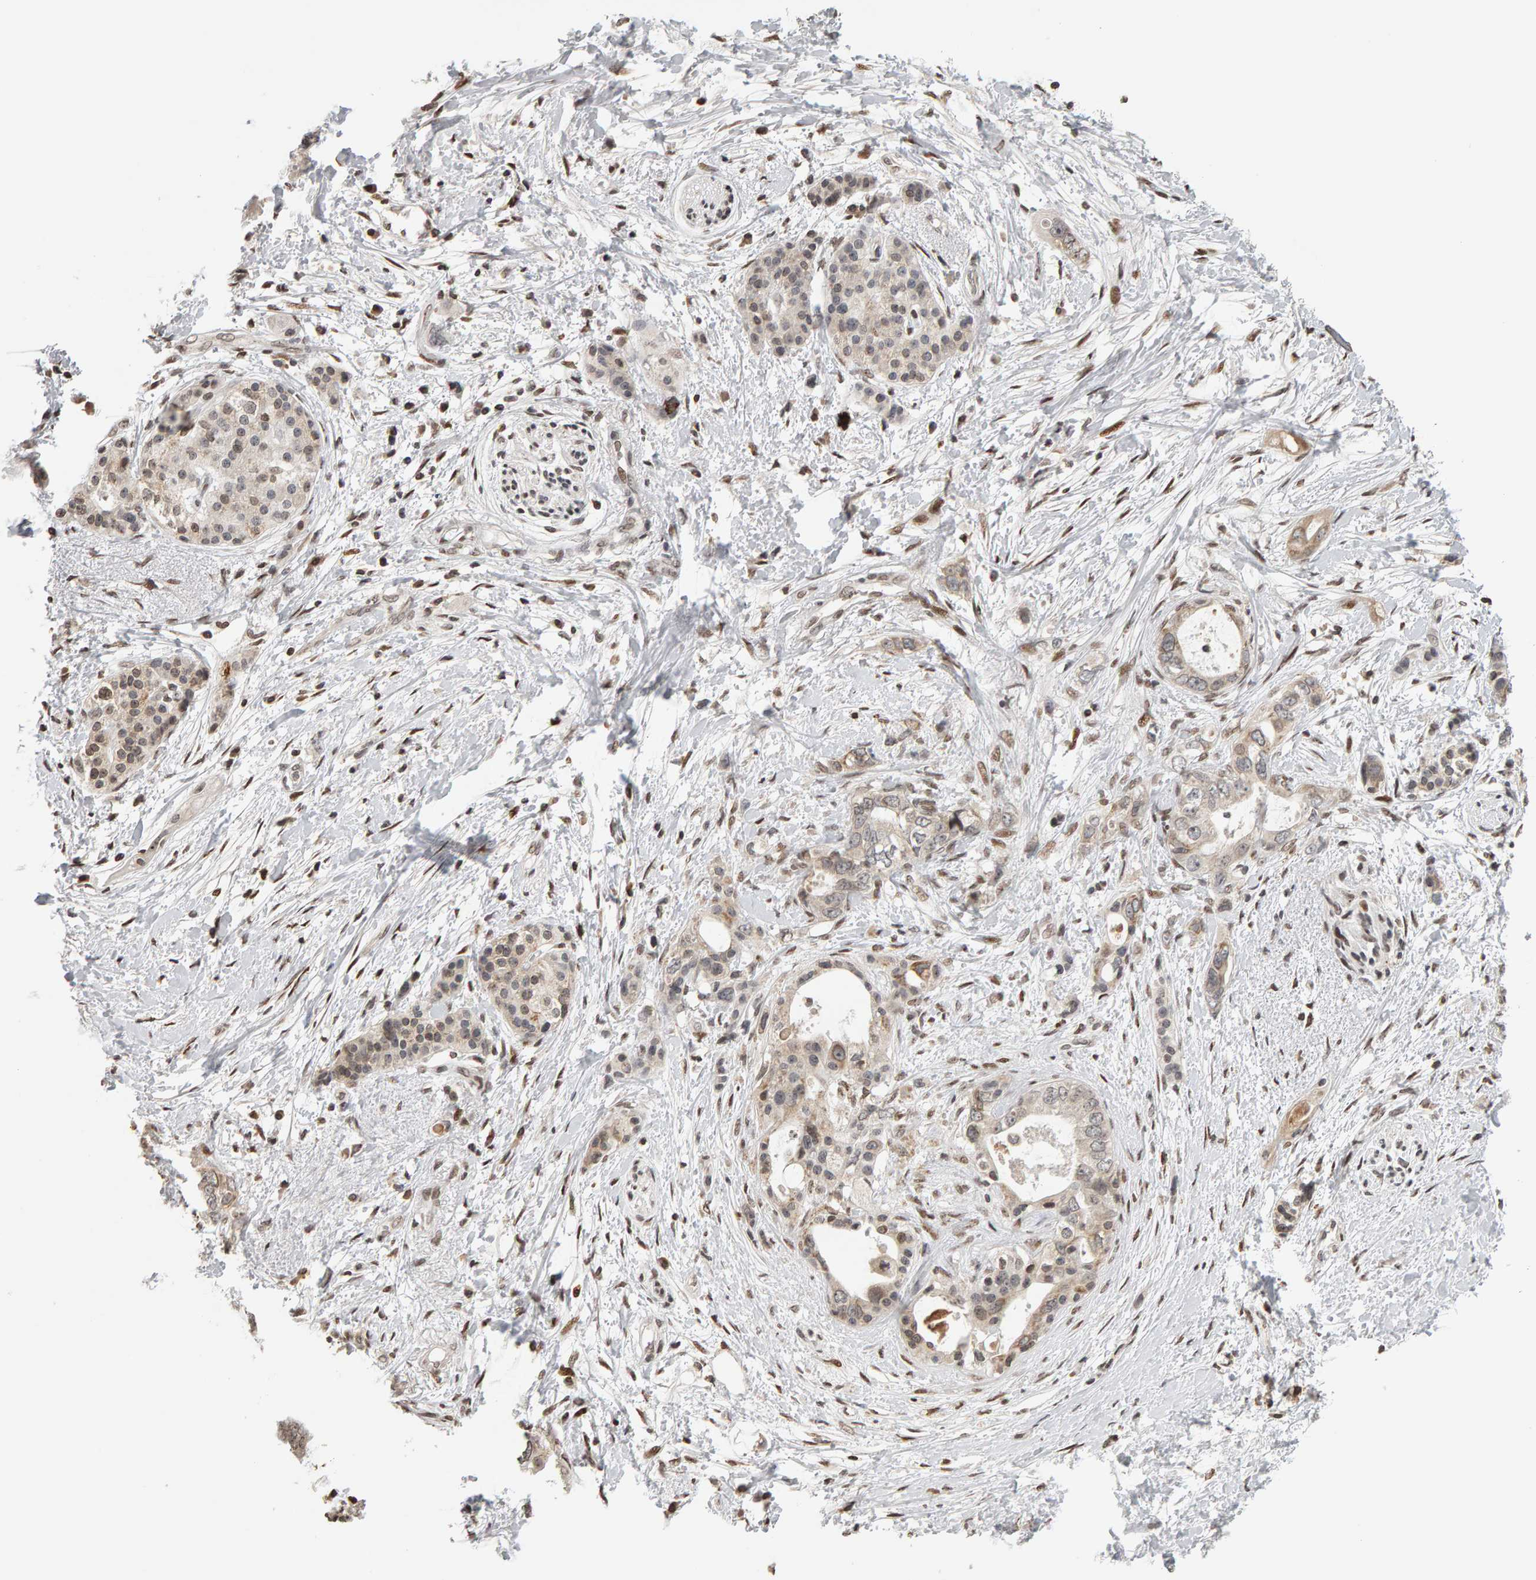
{"staining": {"intensity": "weak", "quantity": "<25%", "location": "cytoplasmic/membranous"}, "tissue": "pancreatic cancer", "cell_type": "Tumor cells", "image_type": "cancer", "snomed": [{"axis": "morphology", "description": "Adenocarcinoma, NOS"}, {"axis": "topography", "description": "Pancreas"}], "caption": "Pancreatic cancer (adenocarcinoma) was stained to show a protein in brown. There is no significant staining in tumor cells.", "gene": "TRAM1", "patient": {"sex": "female", "age": 56}}